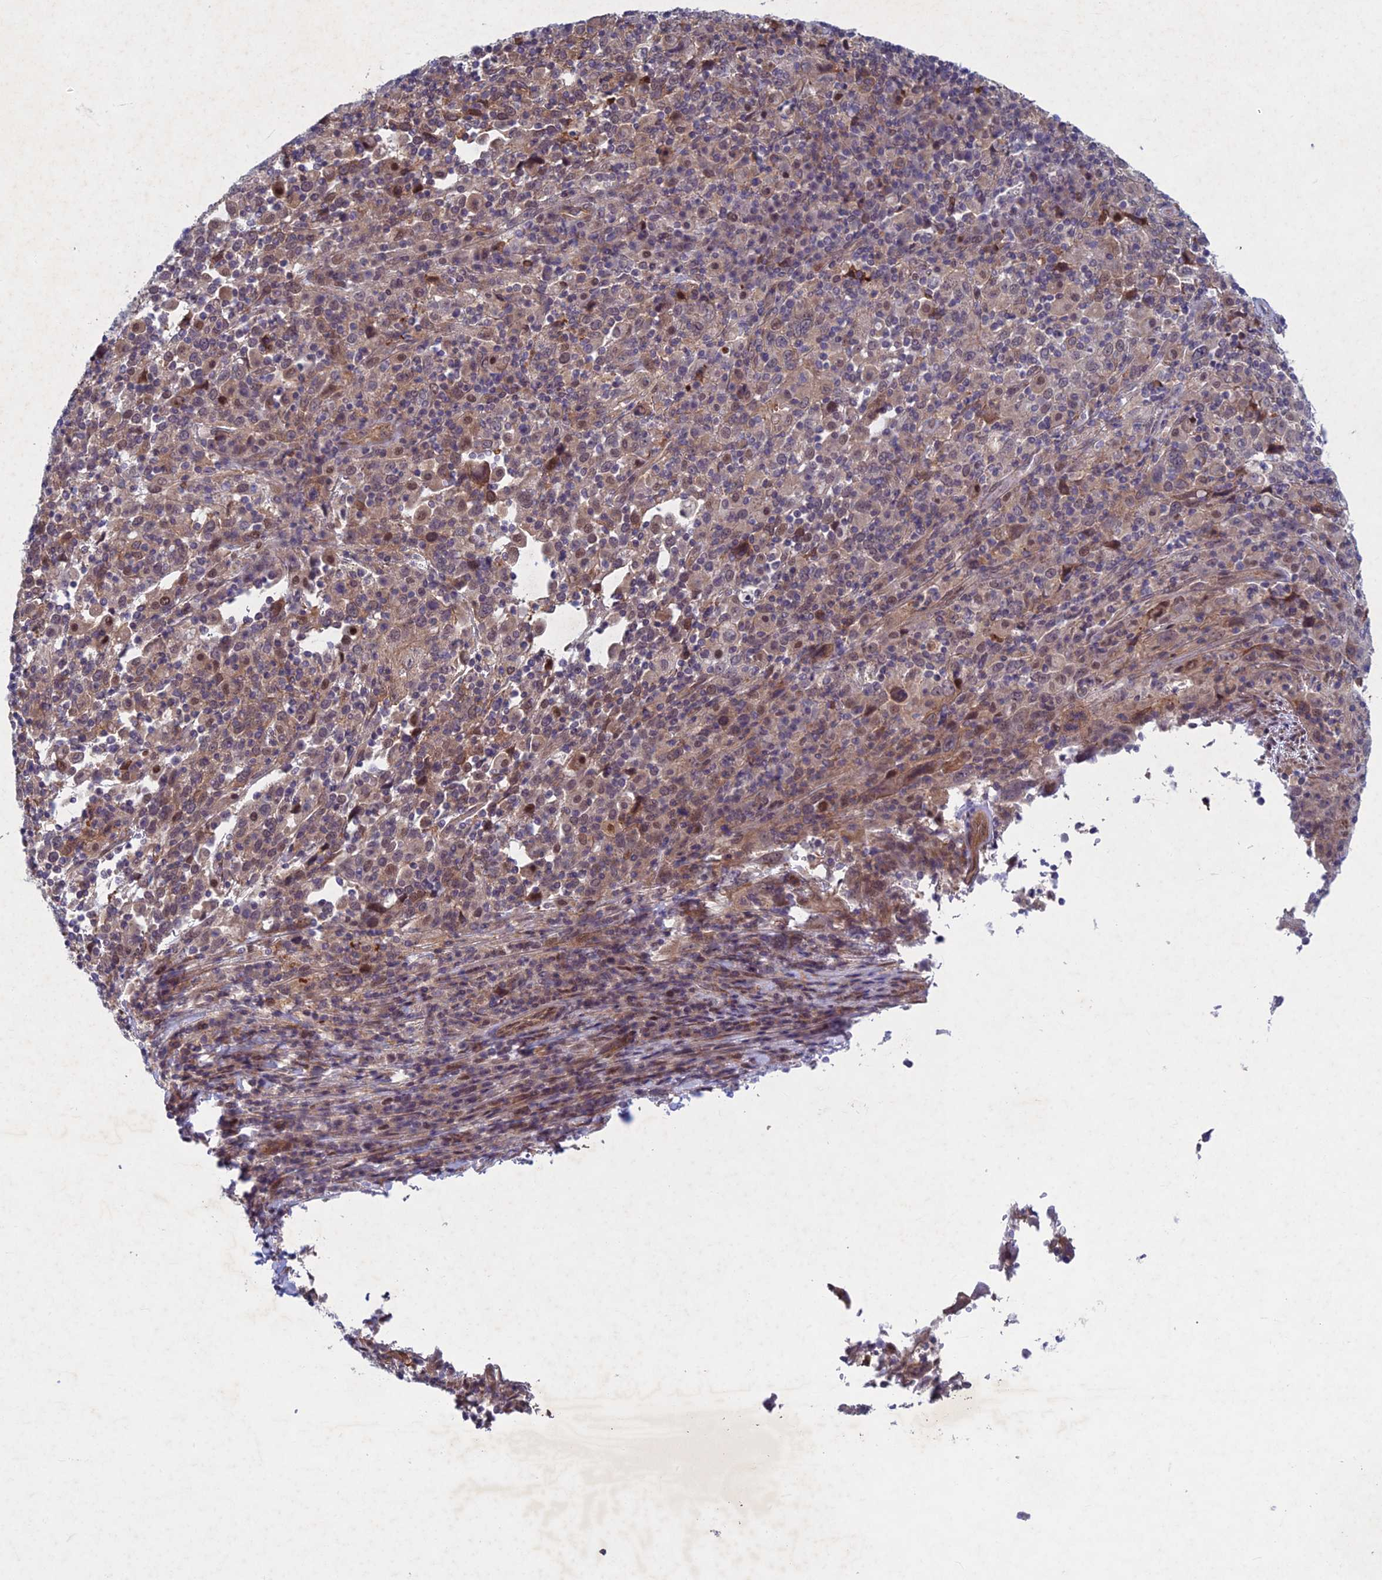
{"staining": {"intensity": "weak", "quantity": "25%-75%", "location": "cytoplasmic/membranous"}, "tissue": "cervical cancer", "cell_type": "Tumor cells", "image_type": "cancer", "snomed": [{"axis": "morphology", "description": "Squamous cell carcinoma, NOS"}, {"axis": "topography", "description": "Cervix"}], "caption": "DAB (3,3'-diaminobenzidine) immunohistochemical staining of cervical cancer displays weak cytoplasmic/membranous protein positivity in about 25%-75% of tumor cells. (Brightfield microscopy of DAB IHC at high magnification).", "gene": "PTHLH", "patient": {"sex": "female", "age": 46}}